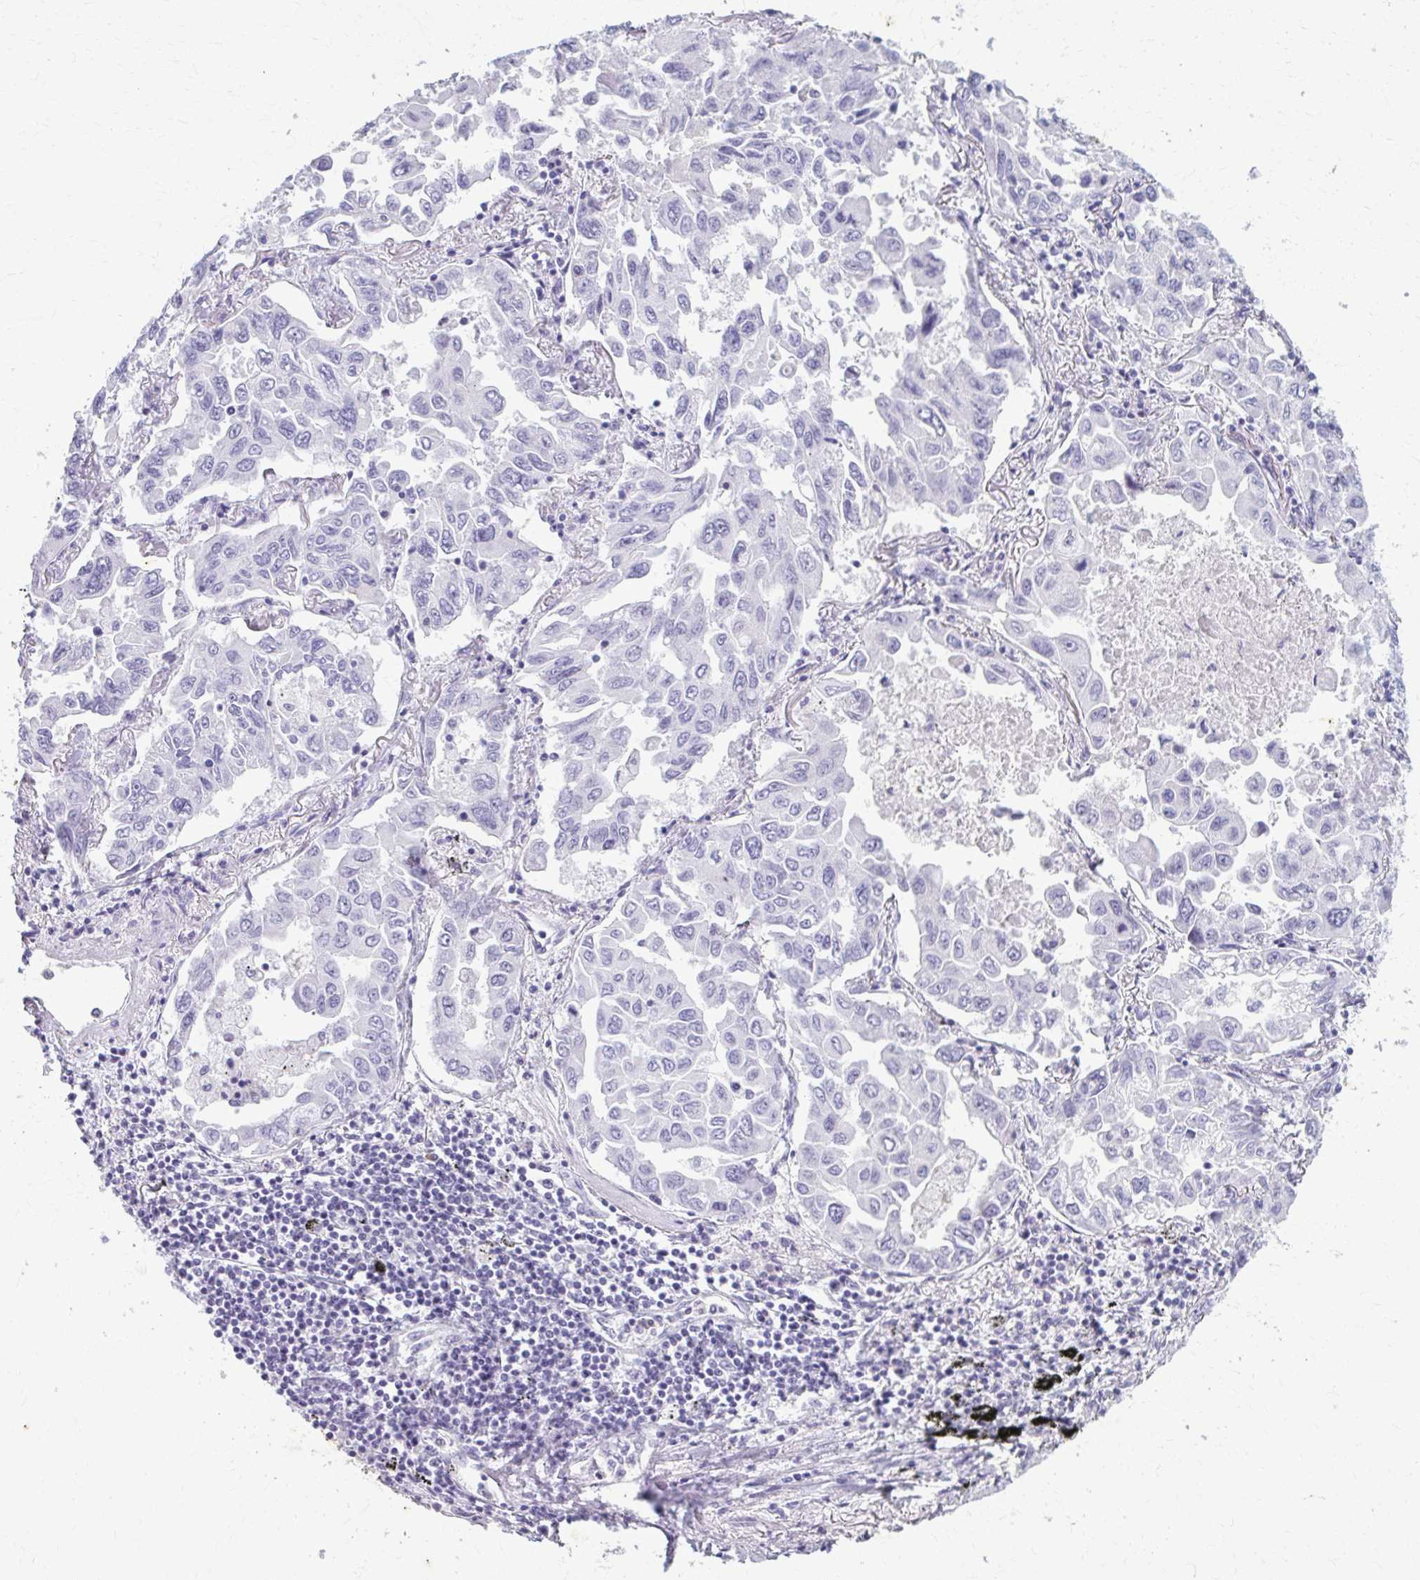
{"staining": {"intensity": "negative", "quantity": "none", "location": "none"}, "tissue": "lung cancer", "cell_type": "Tumor cells", "image_type": "cancer", "snomed": [{"axis": "morphology", "description": "Adenocarcinoma, NOS"}, {"axis": "topography", "description": "Lung"}], "caption": "Lung cancer was stained to show a protein in brown. There is no significant staining in tumor cells. (DAB (3,3'-diaminobenzidine) immunohistochemistry (IHC), high magnification).", "gene": "CARD9", "patient": {"sex": "male", "age": 64}}